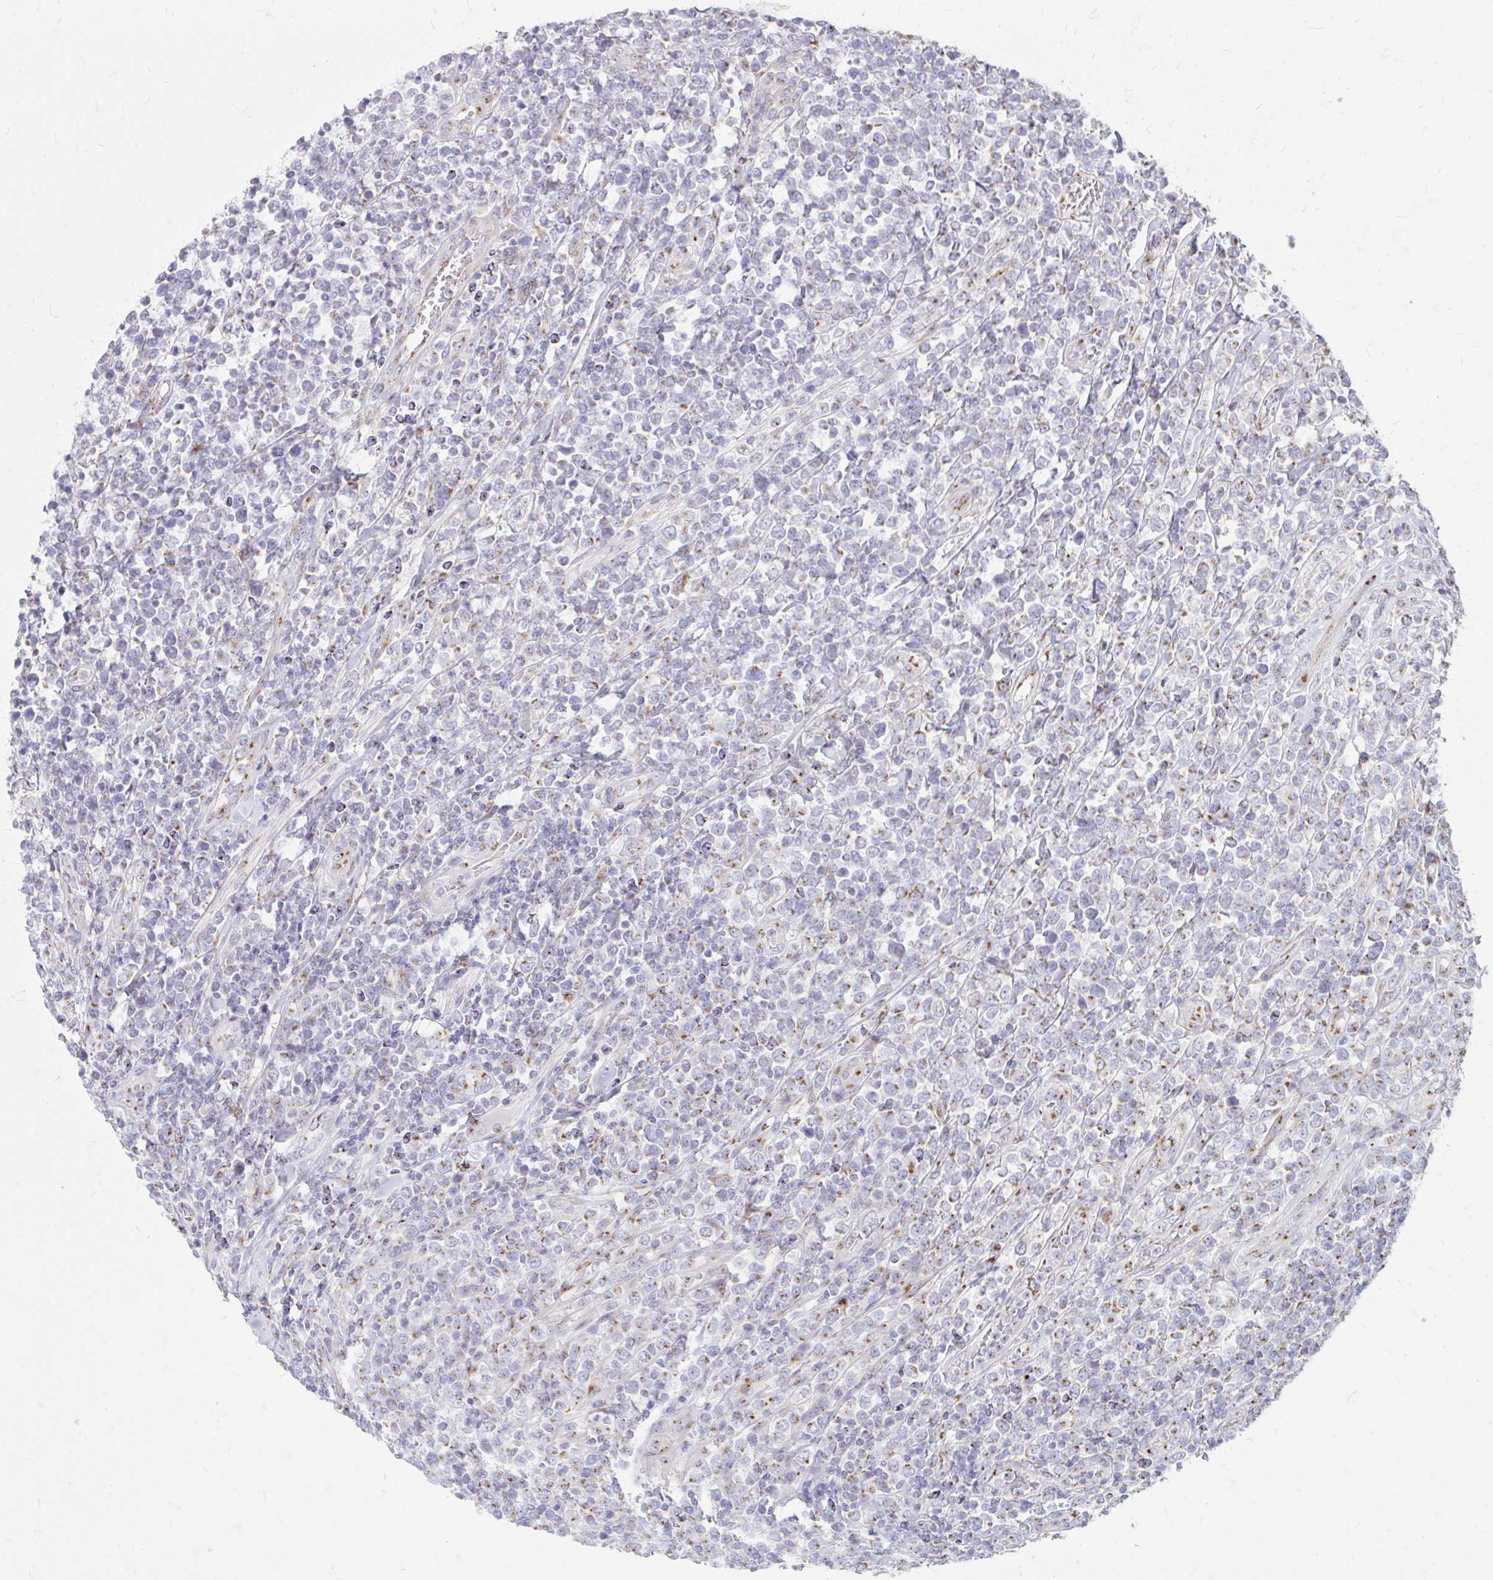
{"staining": {"intensity": "moderate", "quantity": "<25%", "location": "cytoplasmic/membranous"}, "tissue": "lymphoma", "cell_type": "Tumor cells", "image_type": "cancer", "snomed": [{"axis": "morphology", "description": "Malignant lymphoma, non-Hodgkin's type, High grade"}, {"axis": "topography", "description": "Soft tissue"}], "caption": "Immunohistochemical staining of malignant lymphoma, non-Hodgkin's type (high-grade) reveals low levels of moderate cytoplasmic/membranous expression in about <25% of tumor cells.", "gene": "RAB6B", "patient": {"sex": "female", "age": 56}}